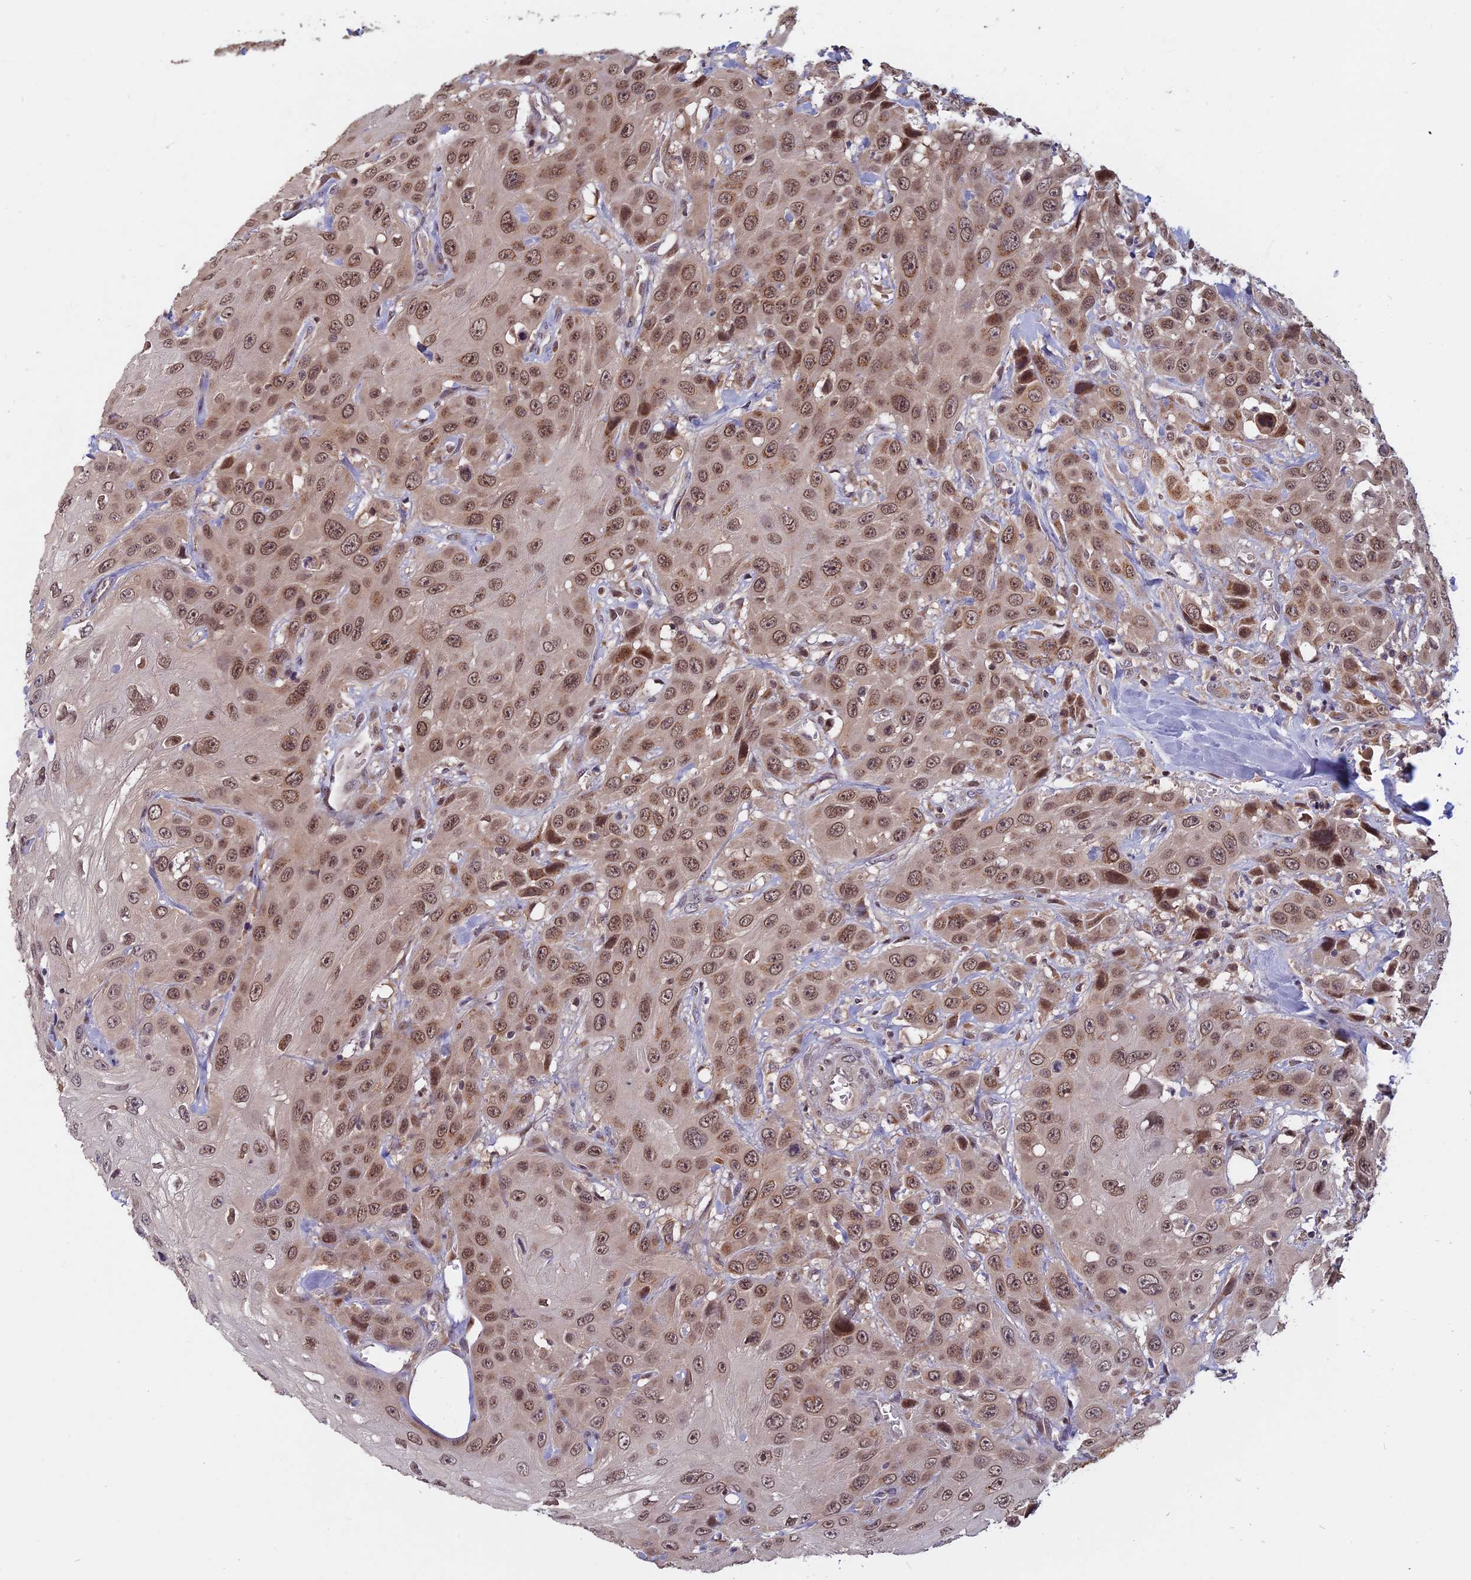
{"staining": {"intensity": "moderate", "quantity": ">75%", "location": "nuclear"}, "tissue": "head and neck cancer", "cell_type": "Tumor cells", "image_type": "cancer", "snomed": [{"axis": "morphology", "description": "Squamous cell carcinoma, NOS"}, {"axis": "topography", "description": "Head-Neck"}], "caption": "Immunohistochemical staining of head and neck cancer reveals medium levels of moderate nuclear staining in about >75% of tumor cells.", "gene": "CCDC113", "patient": {"sex": "male", "age": 81}}